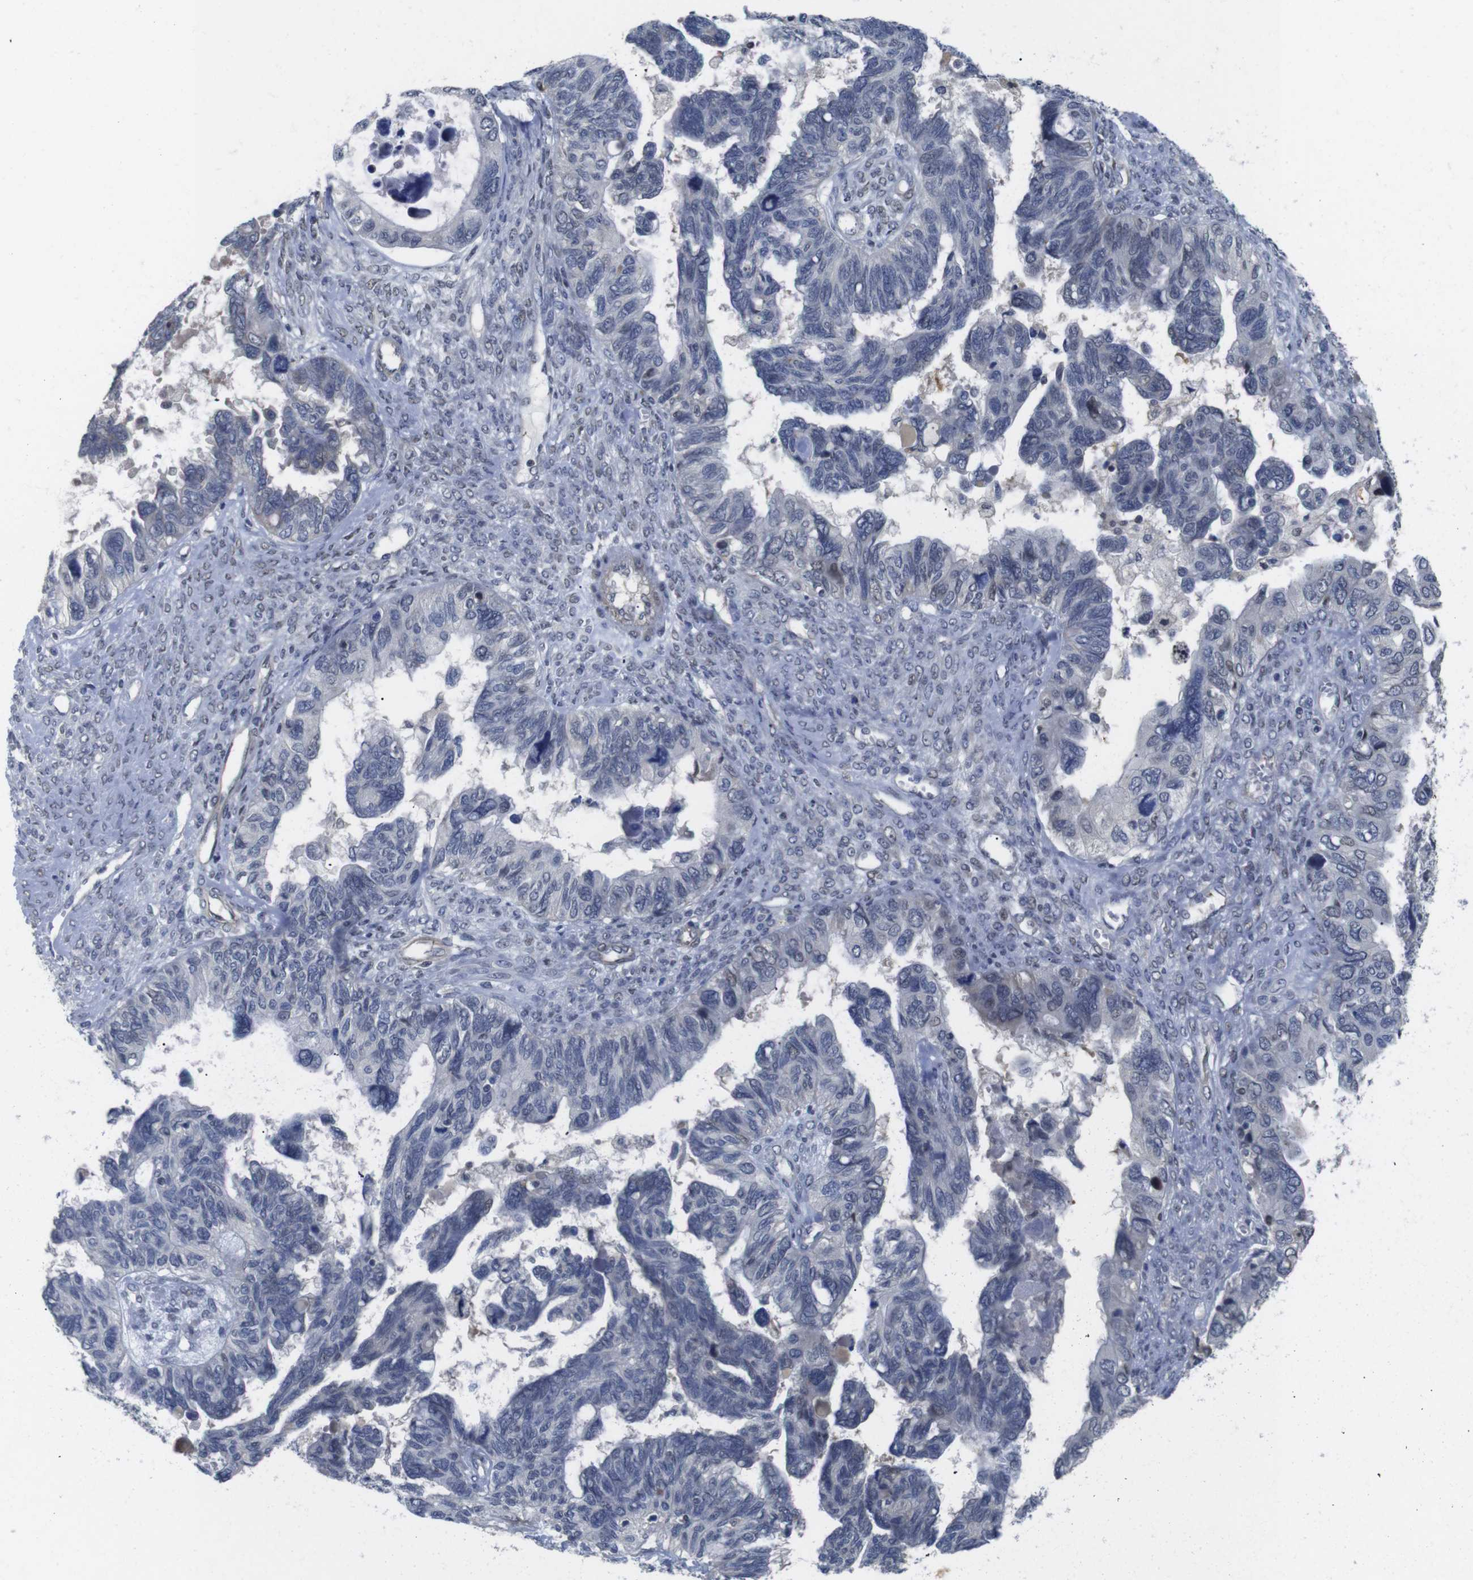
{"staining": {"intensity": "negative", "quantity": "none", "location": "none"}, "tissue": "ovarian cancer", "cell_type": "Tumor cells", "image_type": "cancer", "snomed": [{"axis": "morphology", "description": "Cystadenocarcinoma, serous, NOS"}, {"axis": "topography", "description": "Ovary"}], "caption": "Ovarian cancer was stained to show a protein in brown. There is no significant staining in tumor cells.", "gene": "FNTA", "patient": {"sex": "female", "age": 79}}